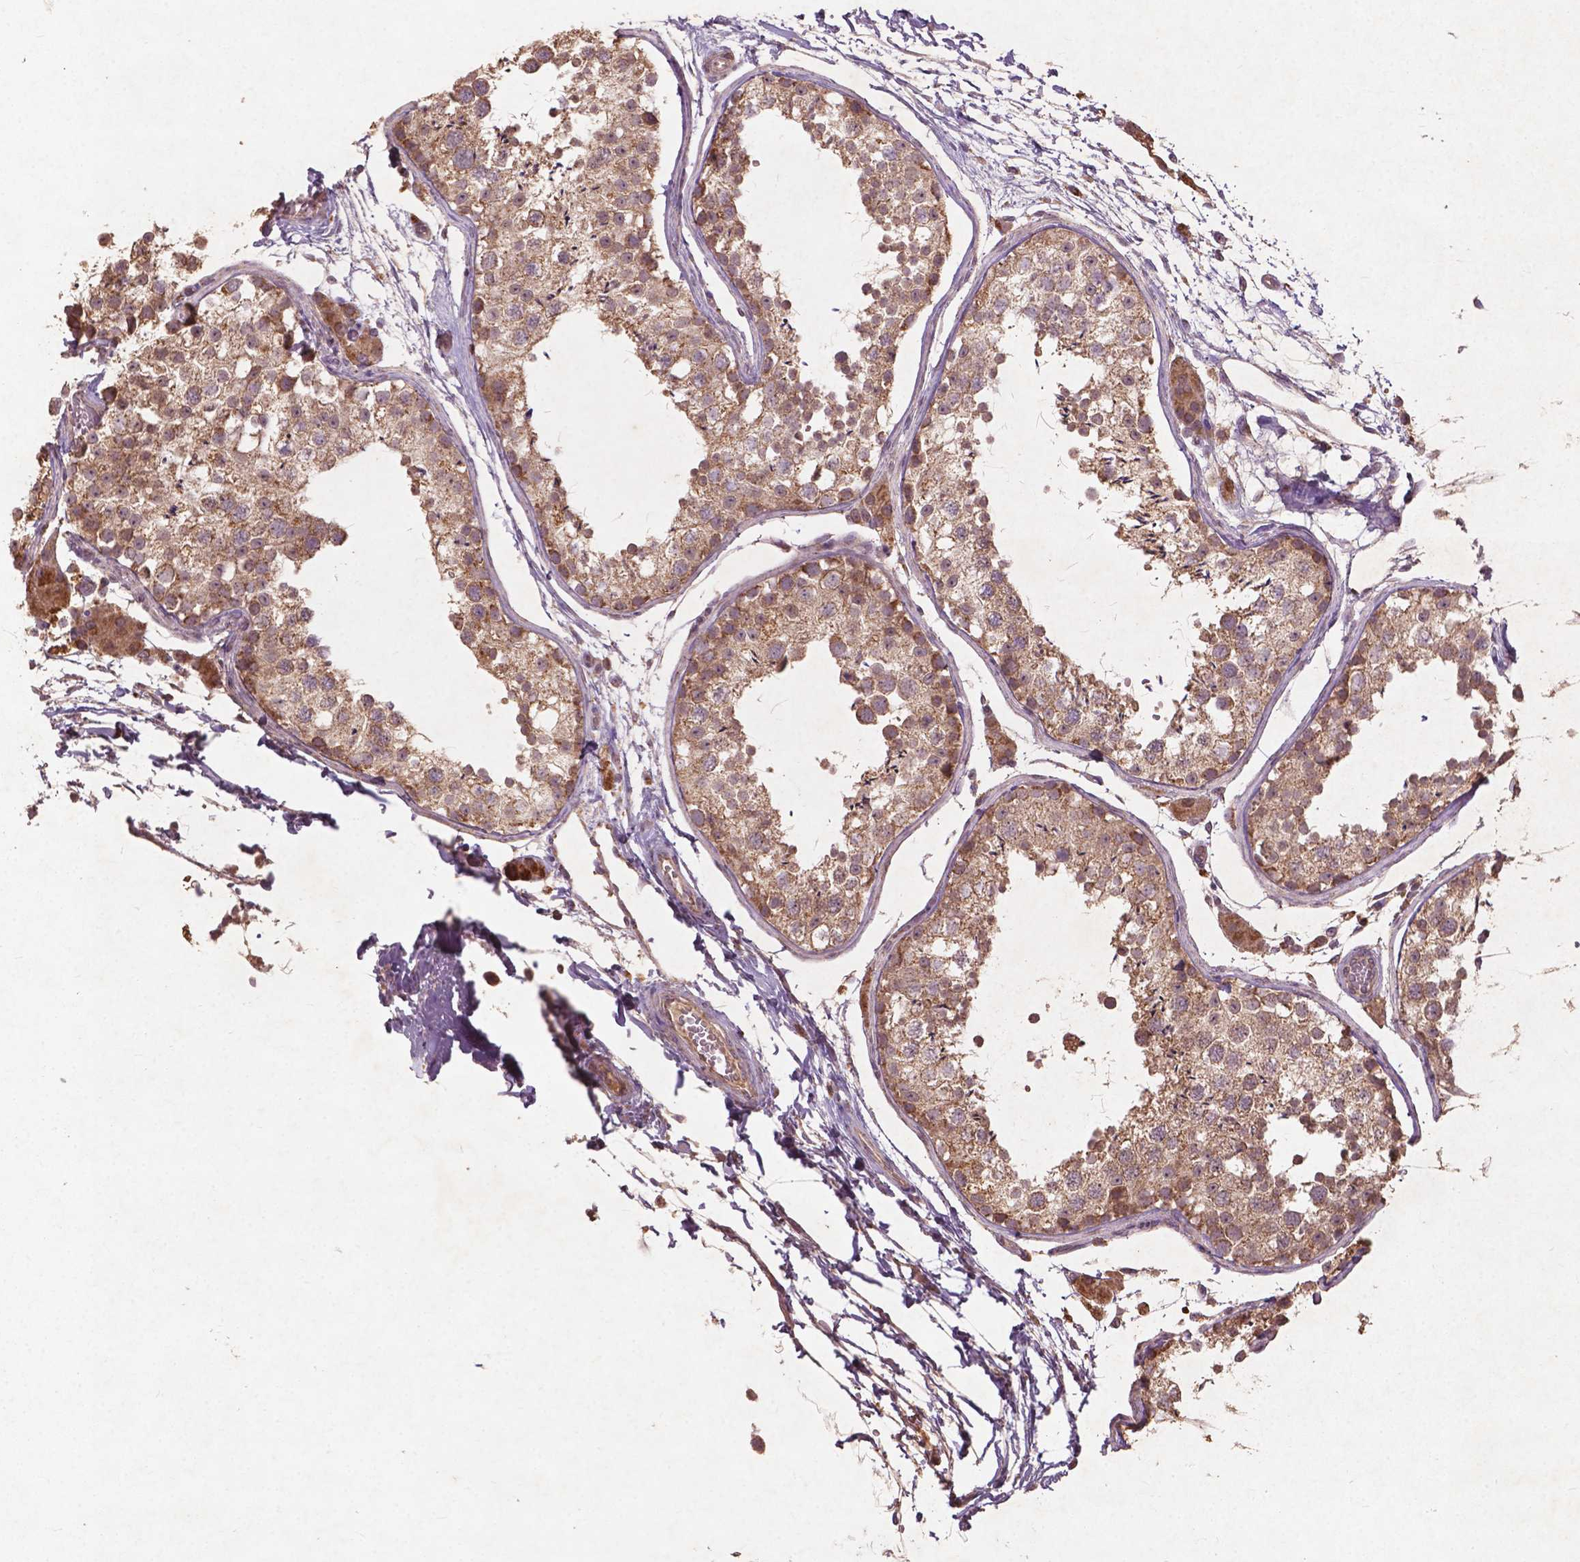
{"staining": {"intensity": "moderate", "quantity": ">75%", "location": "cytoplasmic/membranous"}, "tissue": "testis", "cell_type": "Cells in seminiferous ducts", "image_type": "normal", "snomed": [{"axis": "morphology", "description": "Normal tissue, NOS"}, {"axis": "topography", "description": "Testis"}], "caption": "The immunohistochemical stain highlights moderate cytoplasmic/membranous staining in cells in seminiferous ducts of normal testis.", "gene": "ST6GALNAC5", "patient": {"sex": "male", "age": 29}}